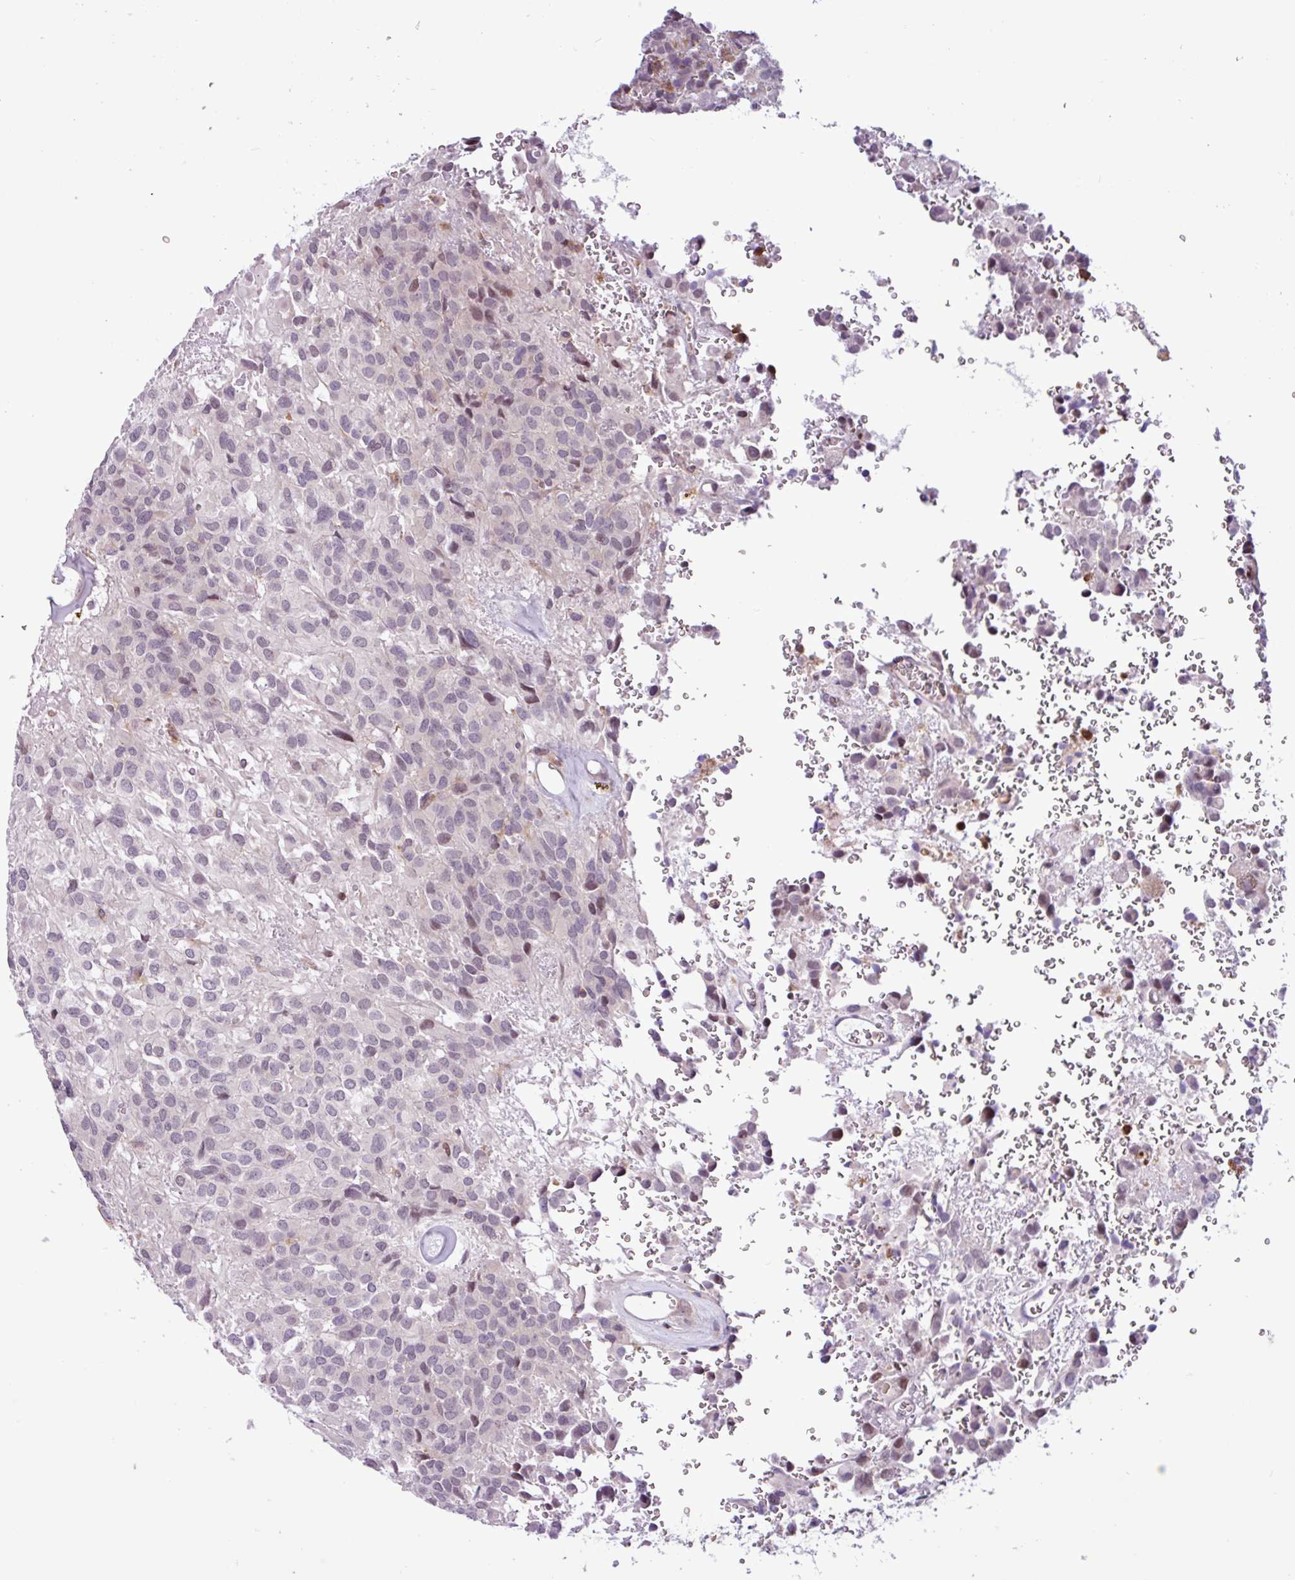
{"staining": {"intensity": "weak", "quantity": "<25%", "location": "nuclear"}, "tissue": "glioma", "cell_type": "Tumor cells", "image_type": "cancer", "snomed": [{"axis": "morphology", "description": "Glioma, malignant, Low grade"}, {"axis": "topography", "description": "Brain"}], "caption": "This micrograph is of malignant low-grade glioma stained with IHC to label a protein in brown with the nuclei are counter-stained blue. There is no expression in tumor cells.", "gene": "ACTR3", "patient": {"sex": "male", "age": 56}}